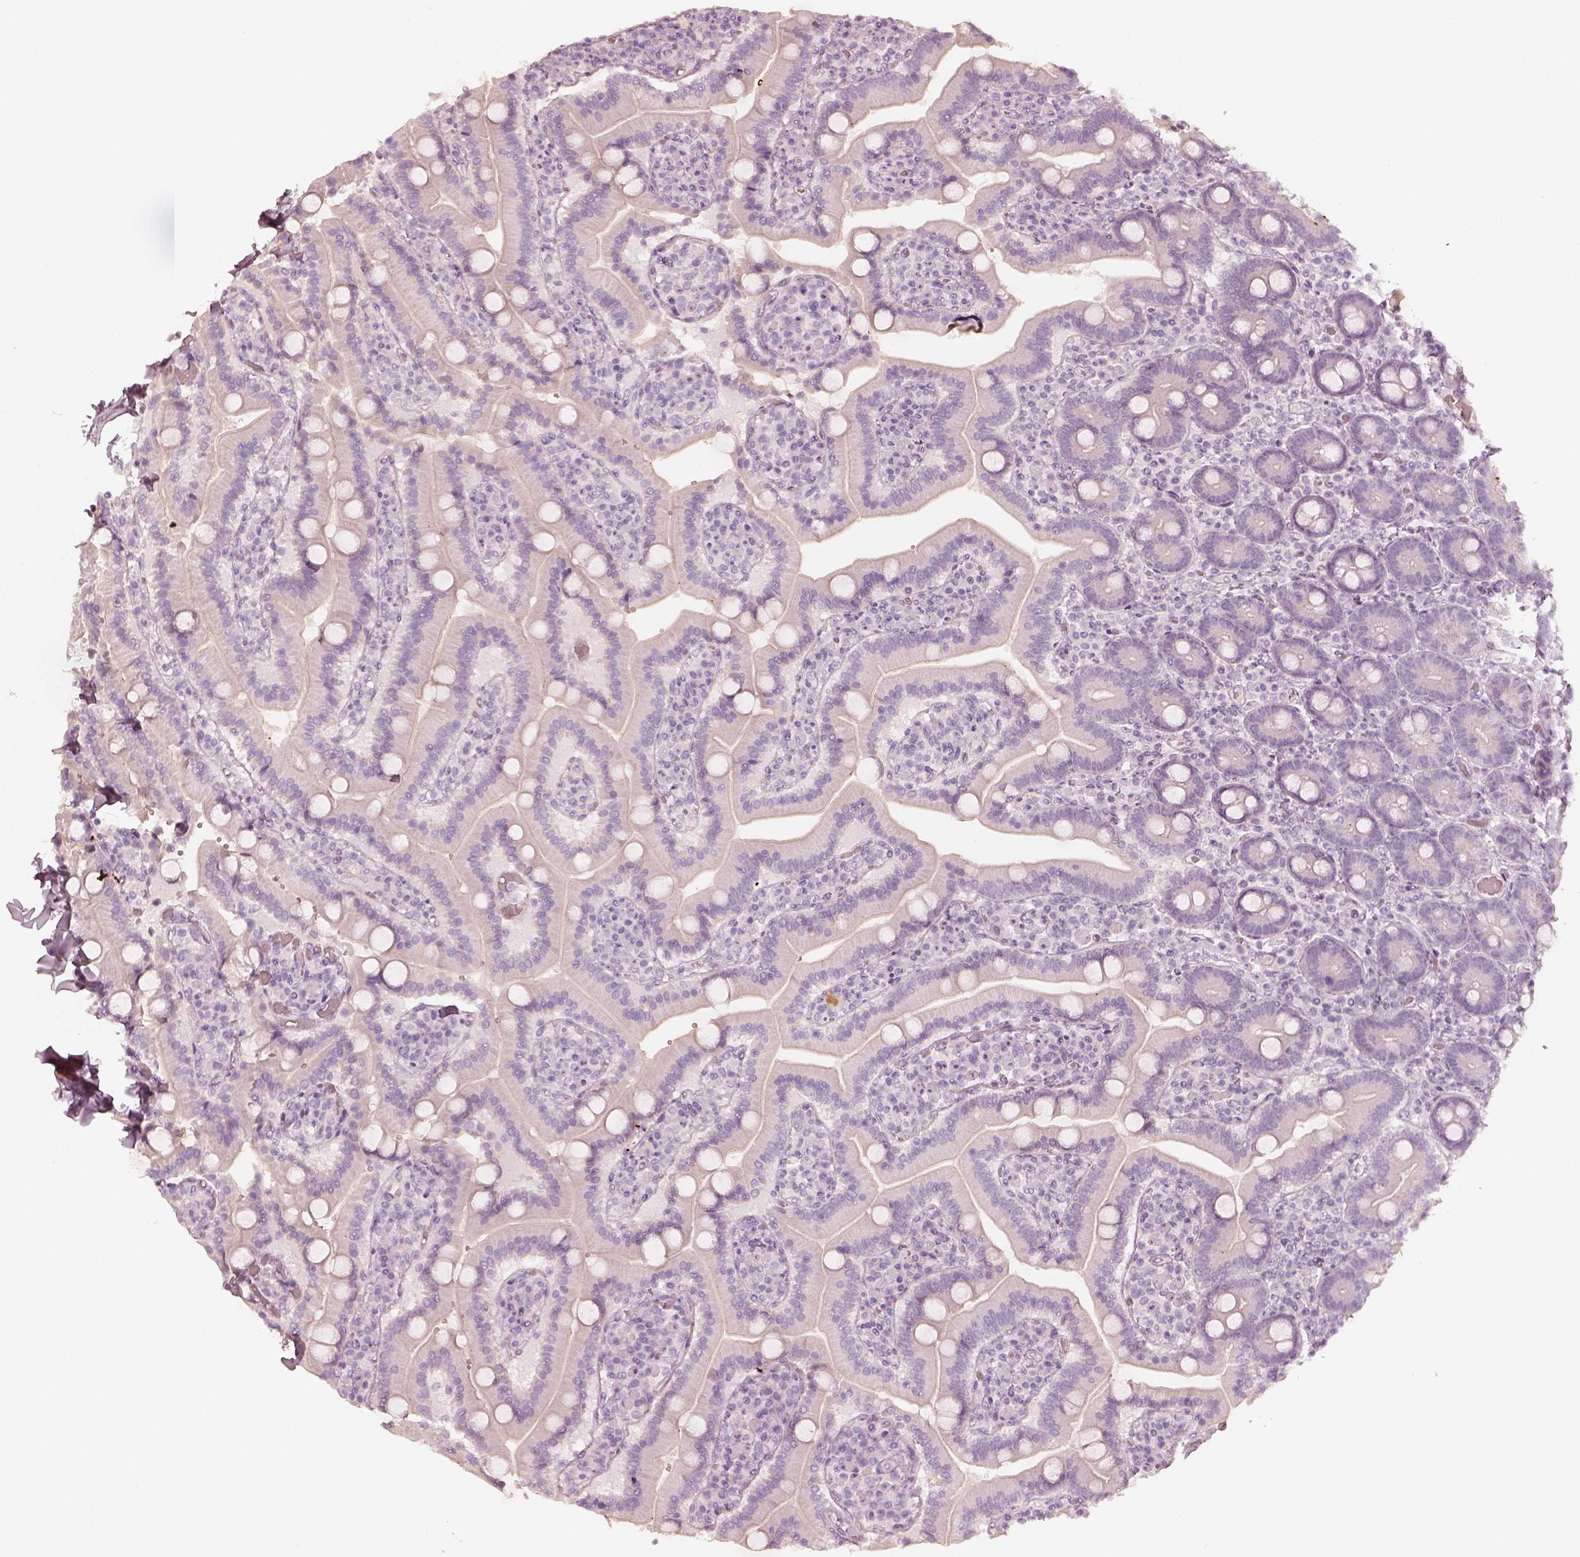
{"staining": {"intensity": "negative", "quantity": "none", "location": "none"}, "tissue": "duodenum", "cell_type": "Glandular cells", "image_type": "normal", "snomed": [{"axis": "morphology", "description": "Normal tissue, NOS"}, {"axis": "topography", "description": "Duodenum"}], "caption": "DAB immunohistochemical staining of benign duodenum demonstrates no significant staining in glandular cells.", "gene": "KRT82", "patient": {"sex": "female", "age": 62}}